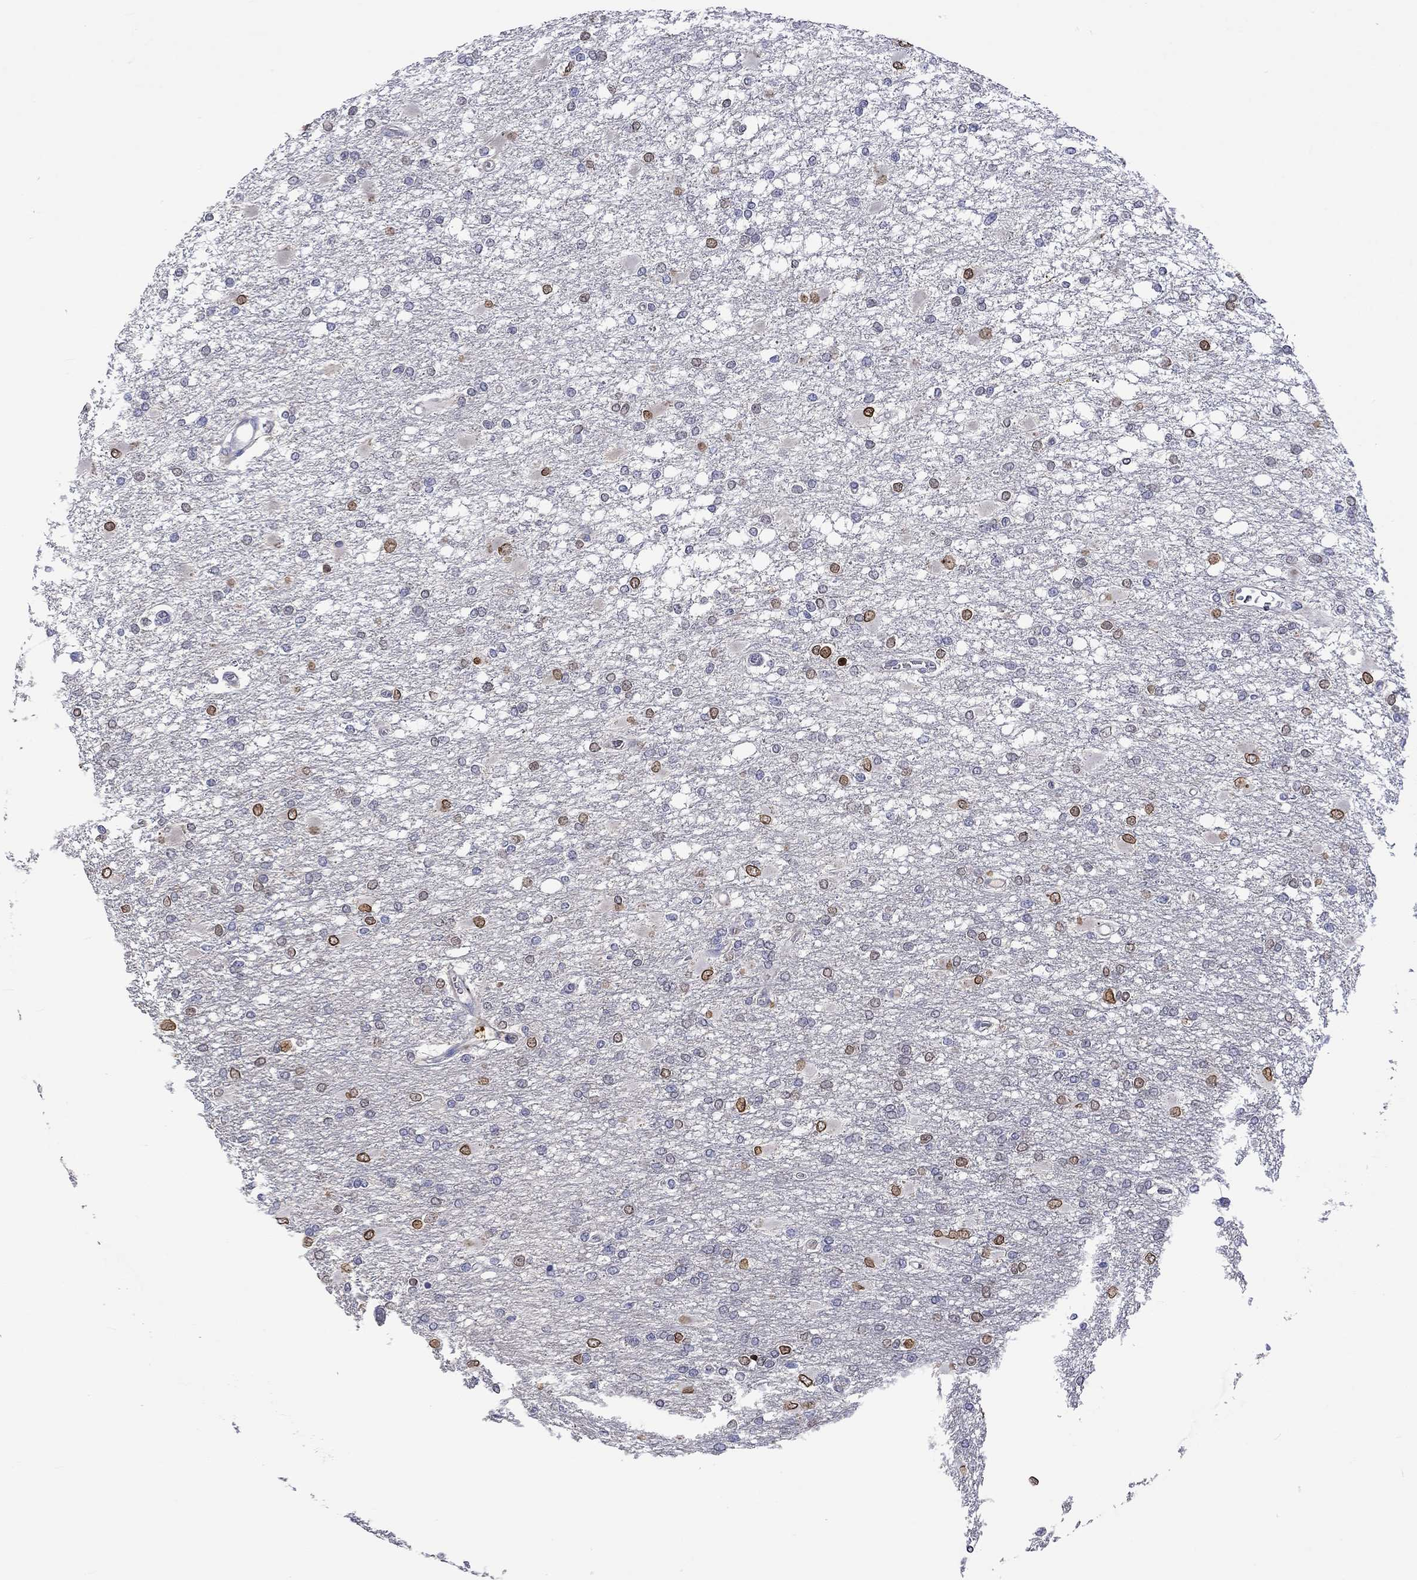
{"staining": {"intensity": "strong", "quantity": "25%-75%", "location": "cytoplasmic/membranous,nuclear"}, "tissue": "glioma", "cell_type": "Tumor cells", "image_type": "cancer", "snomed": [{"axis": "morphology", "description": "Glioma, malignant, High grade"}, {"axis": "topography", "description": "Cerebral cortex"}], "caption": "This micrograph shows malignant glioma (high-grade) stained with immunohistochemistry to label a protein in brown. The cytoplasmic/membranous and nuclear of tumor cells show strong positivity for the protein. Nuclei are counter-stained blue.", "gene": "LRFN4", "patient": {"sex": "male", "age": 79}}